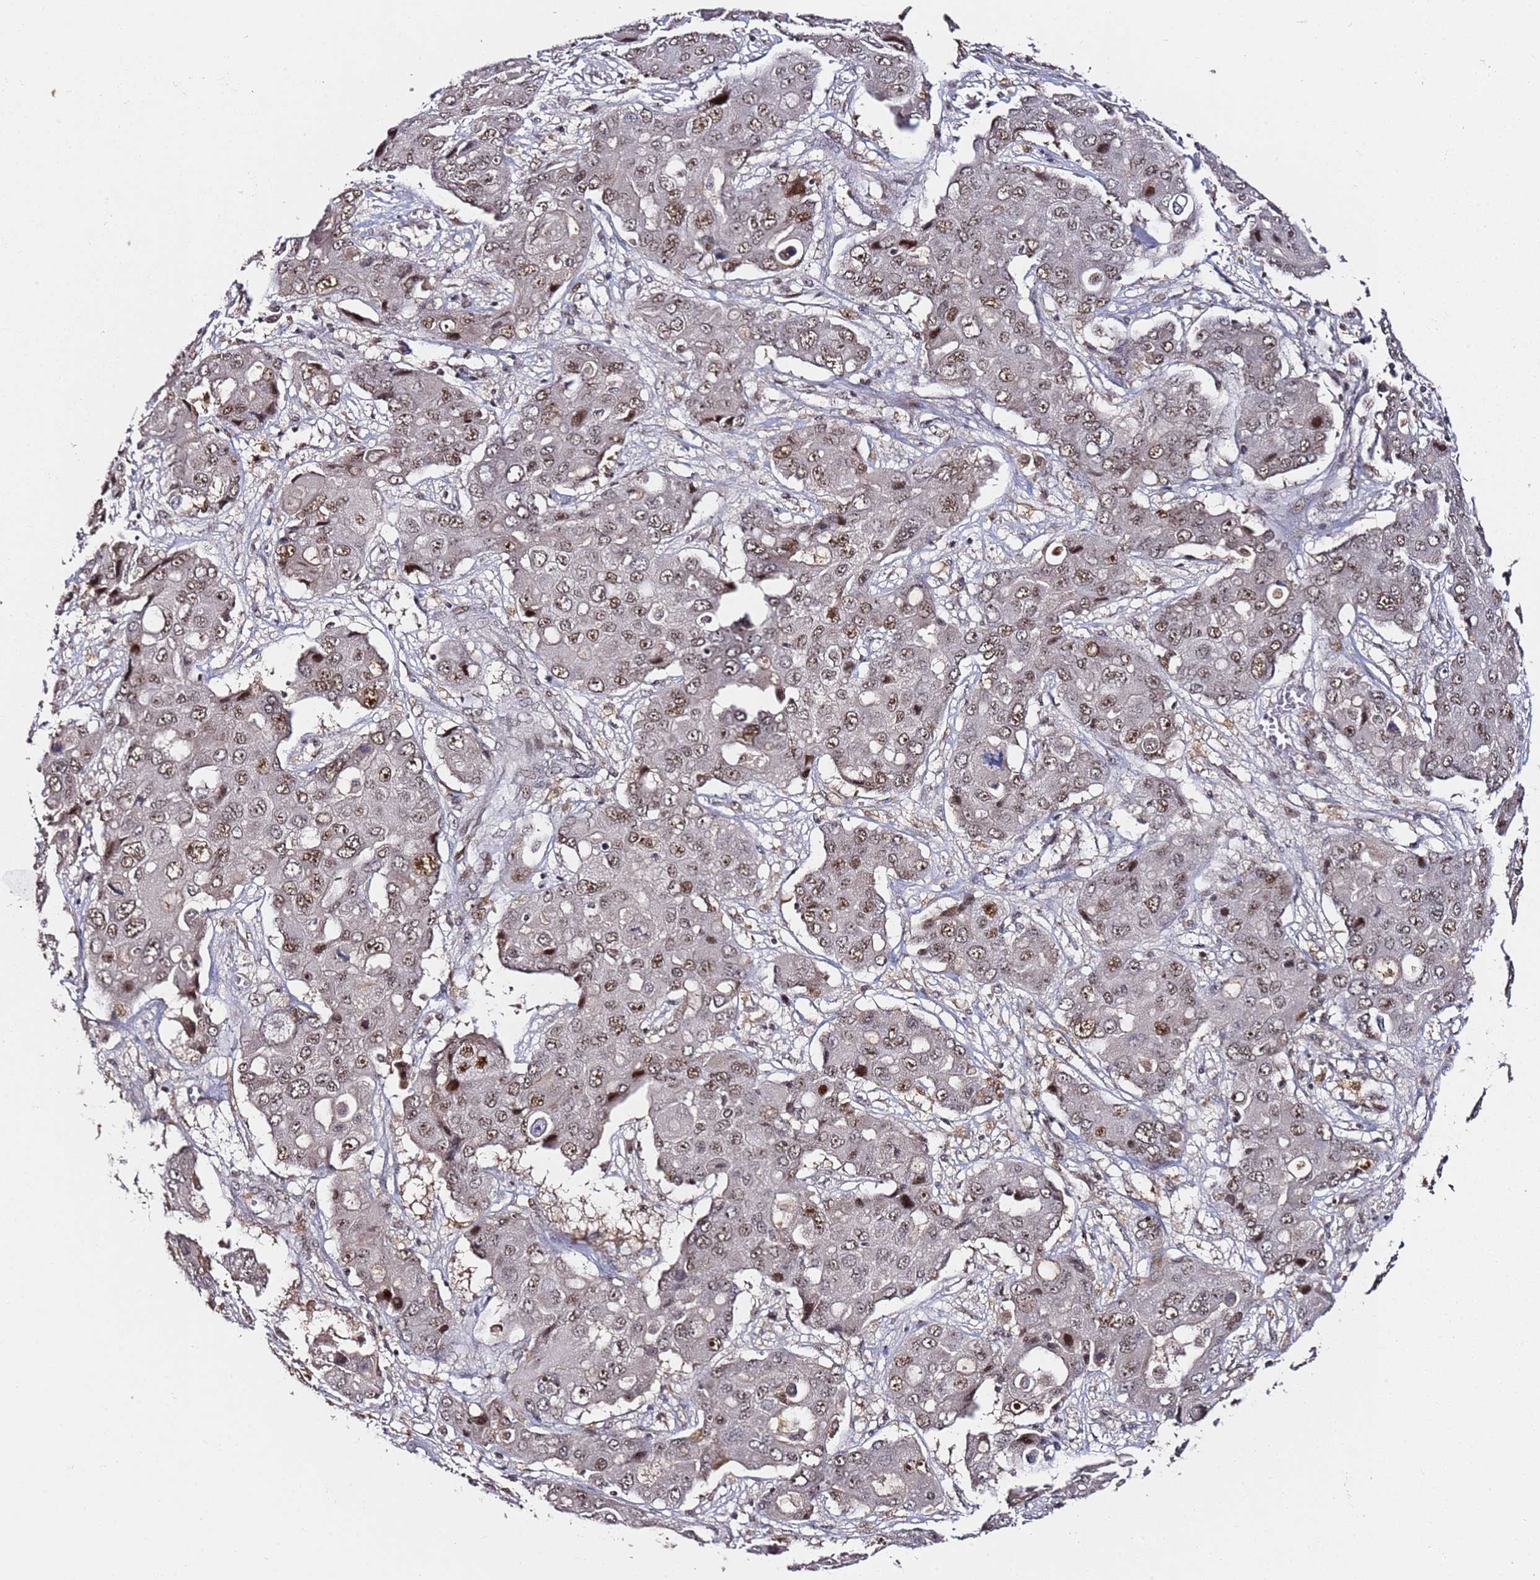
{"staining": {"intensity": "moderate", "quantity": ">75%", "location": "nuclear"}, "tissue": "liver cancer", "cell_type": "Tumor cells", "image_type": "cancer", "snomed": [{"axis": "morphology", "description": "Cholangiocarcinoma"}, {"axis": "topography", "description": "Liver"}], "caption": "Protein expression analysis of liver cholangiocarcinoma shows moderate nuclear staining in about >75% of tumor cells.", "gene": "FCF1", "patient": {"sex": "male", "age": 67}}